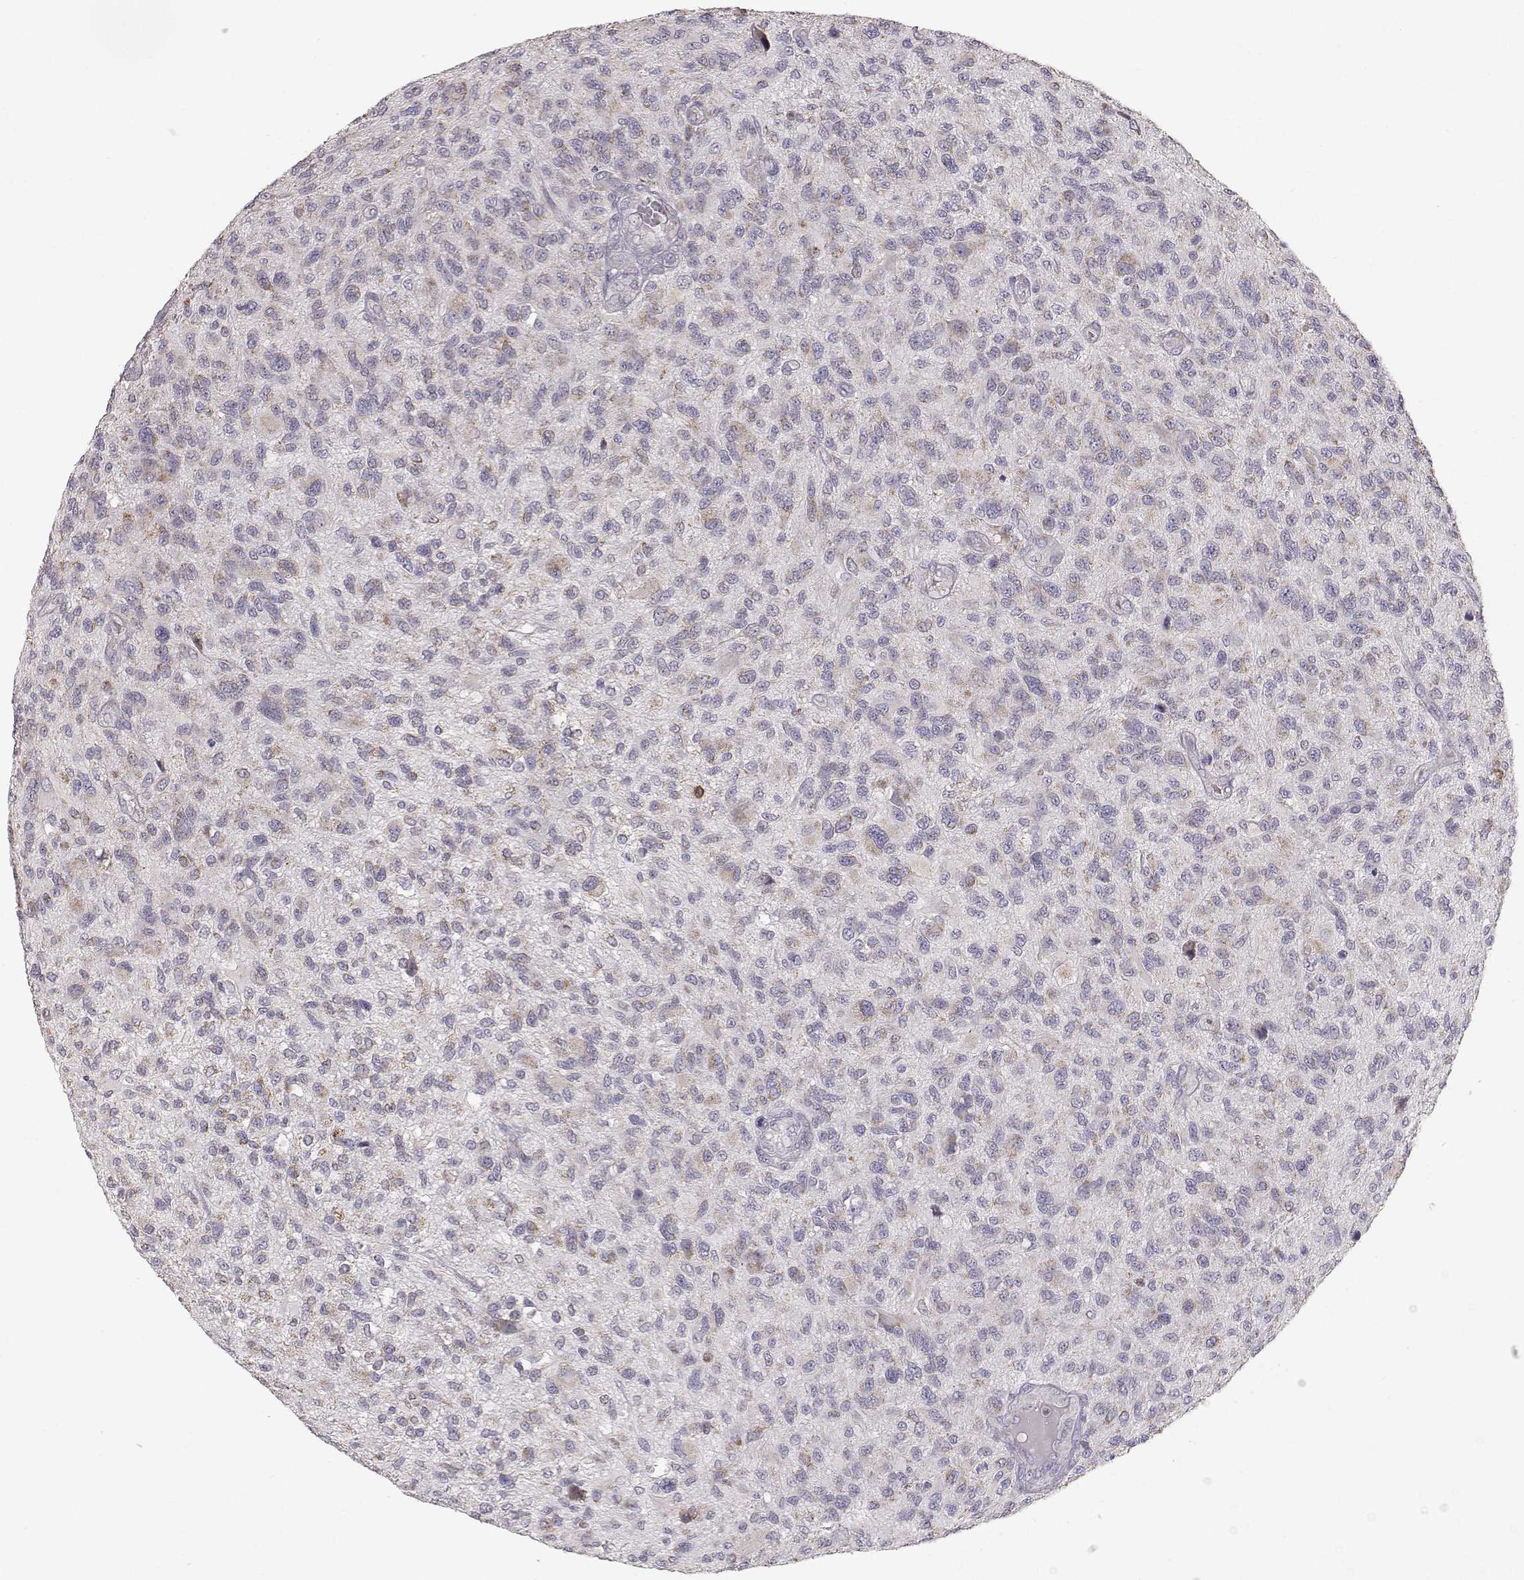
{"staining": {"intensity": "weak", "quantity": ">75%", "location": "cytoplasmic/membranous"}, "tissue": "glioma", "cell_type": "Tumor cells", "image_type": "cancer", "snomed": [{"axis": "morphology", "description": "Glioma, malignant, High grade"}, {"axis": "topography", "description": "Brain"}], "caption": "Tumor cells show low levels of weak cytoplasmic/membranous staining in approximately >75% of cells in human glioma.", "gene": "GRAP2", "patient": {"sex": "male", "age": 47}}